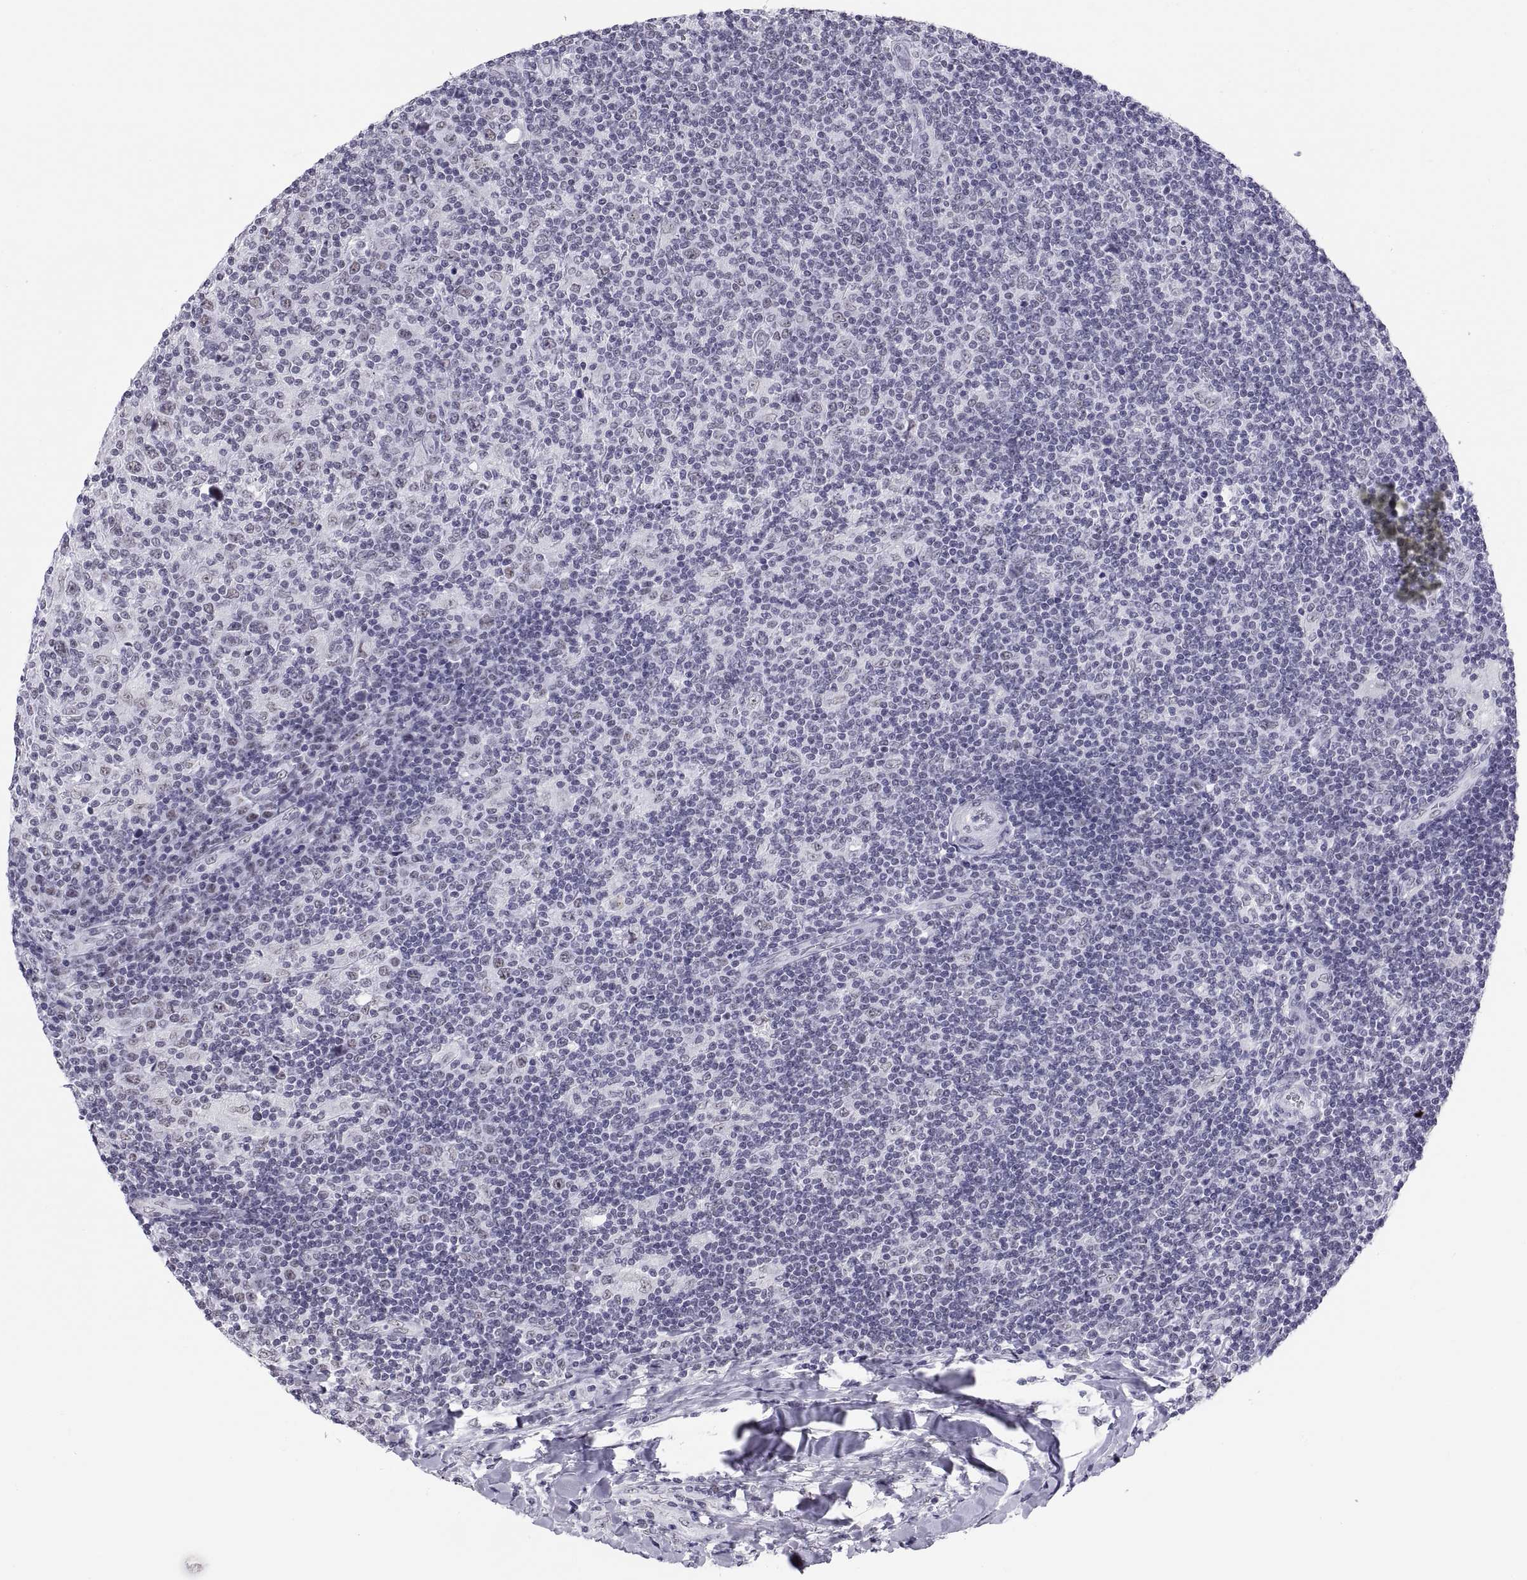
{"staining": {"intensity": "negative", "quantity": "none", "location": "none"}, "tissue": "lymphoma", "cell_type": "Tumor cells", "image_type": "cancer", "snomed": [{"axis": "morphology", "description": "Hodgkin's disease, NOS"}, {"axis": "topography", "description": "Lymph node"}], "caption": "Lymphoma stained for a protein using immunohistochemistry (IHC) demonstrates no positivity tumor cells.", "gene": "NEUROD6", "patient": {"sex": "male", "age": 40}}